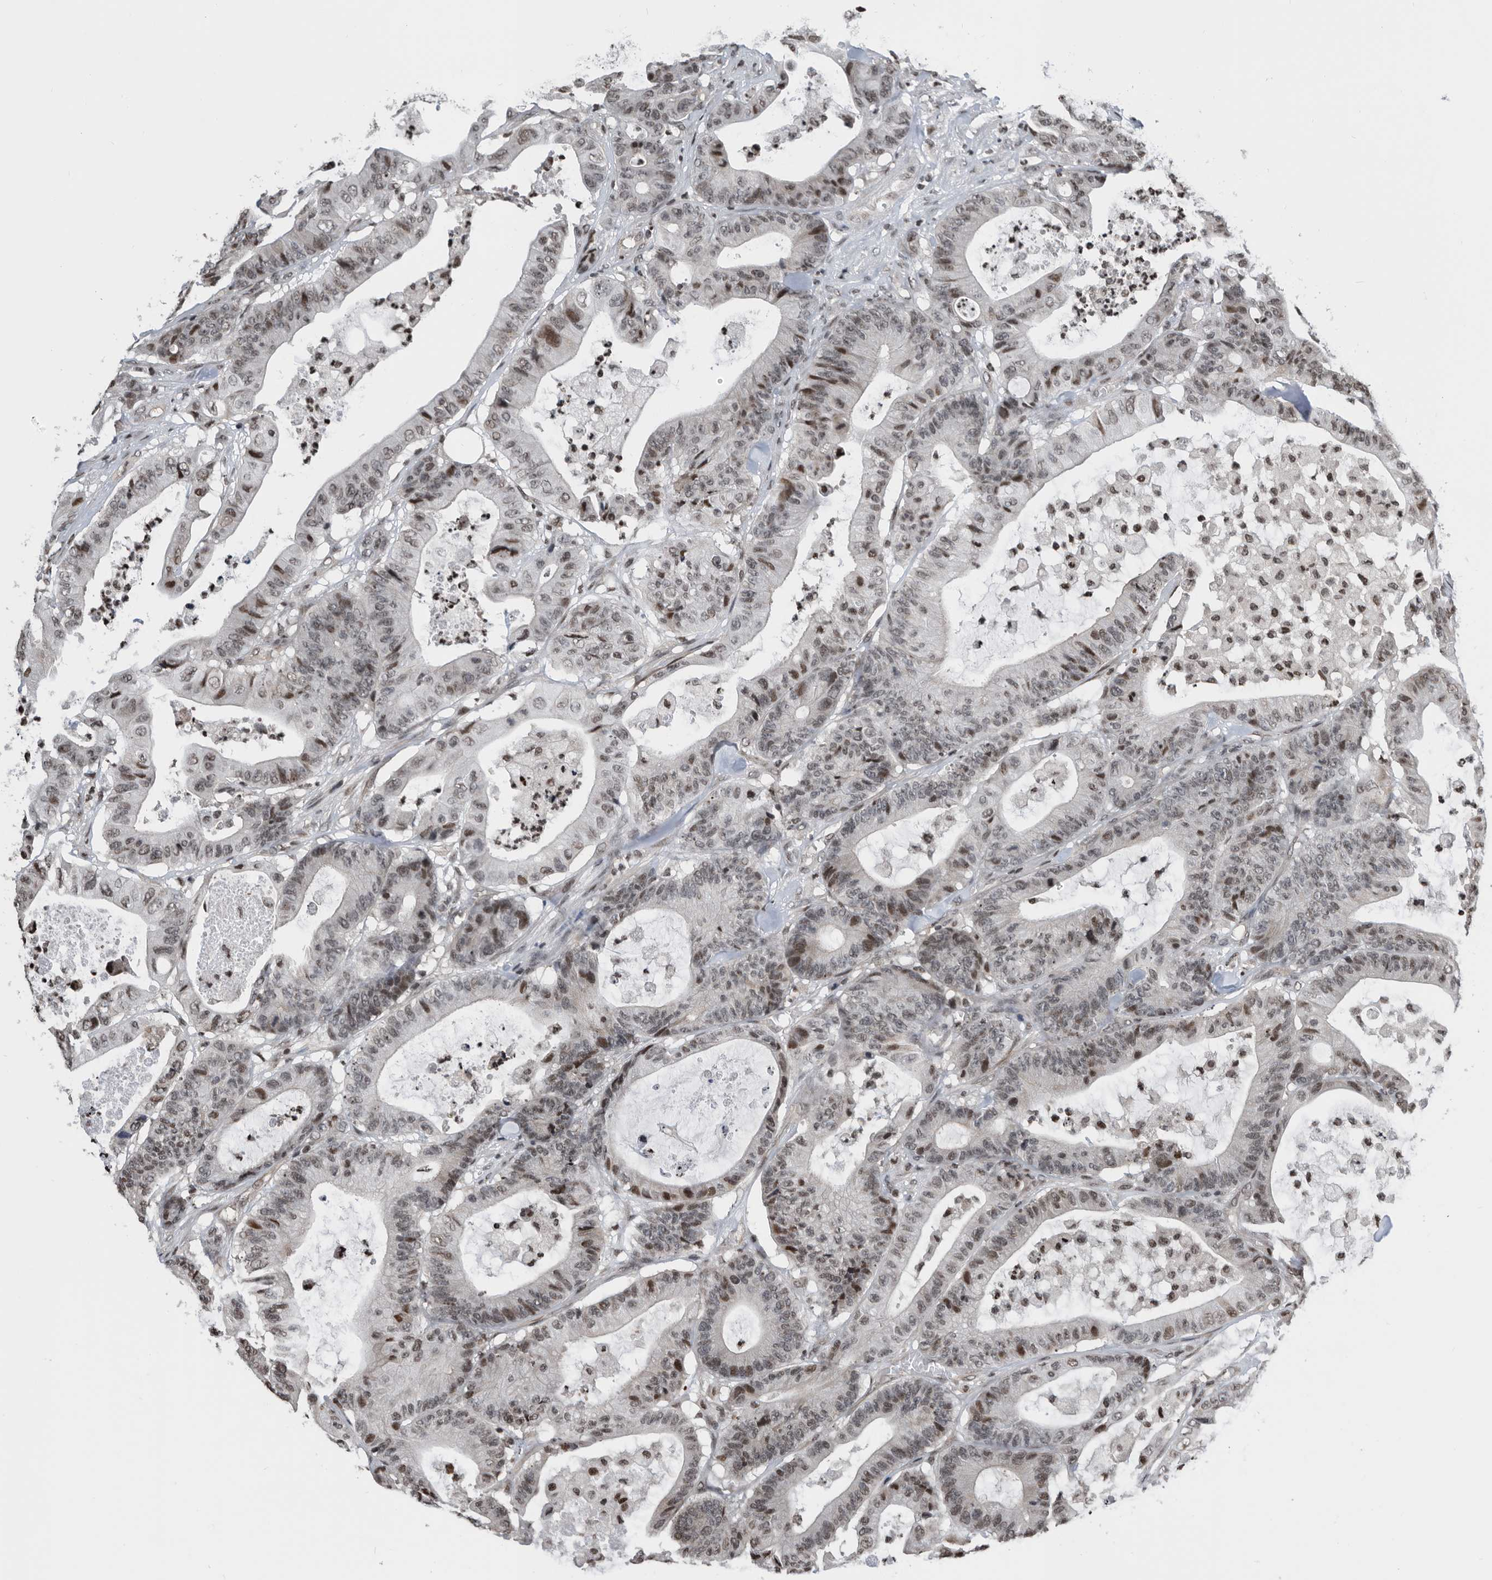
{"staining": {"intensity": "moderate", "quantity": "25%-75%", "location": "nuclear"}, "tissue": "colorectal cancer", "cell_type": "Tumor cells", "image_type": "cancer", "snomed": [{"axis": "morphology", "description": "Adenocarcinoma, NOS"}, {"axis": "topography", "description": "Colon"}], "caption": "Protein expression analysis of human colorectal cancer (adenocarcinoma) reveals moderate nuclear staining in about 25%-75% of tumor cells. The protein of interest is shown in brown color, while the nuclei are stained blue.", "gene": "SNRNP48", "patient": {"sex": "female", "age": 84}}